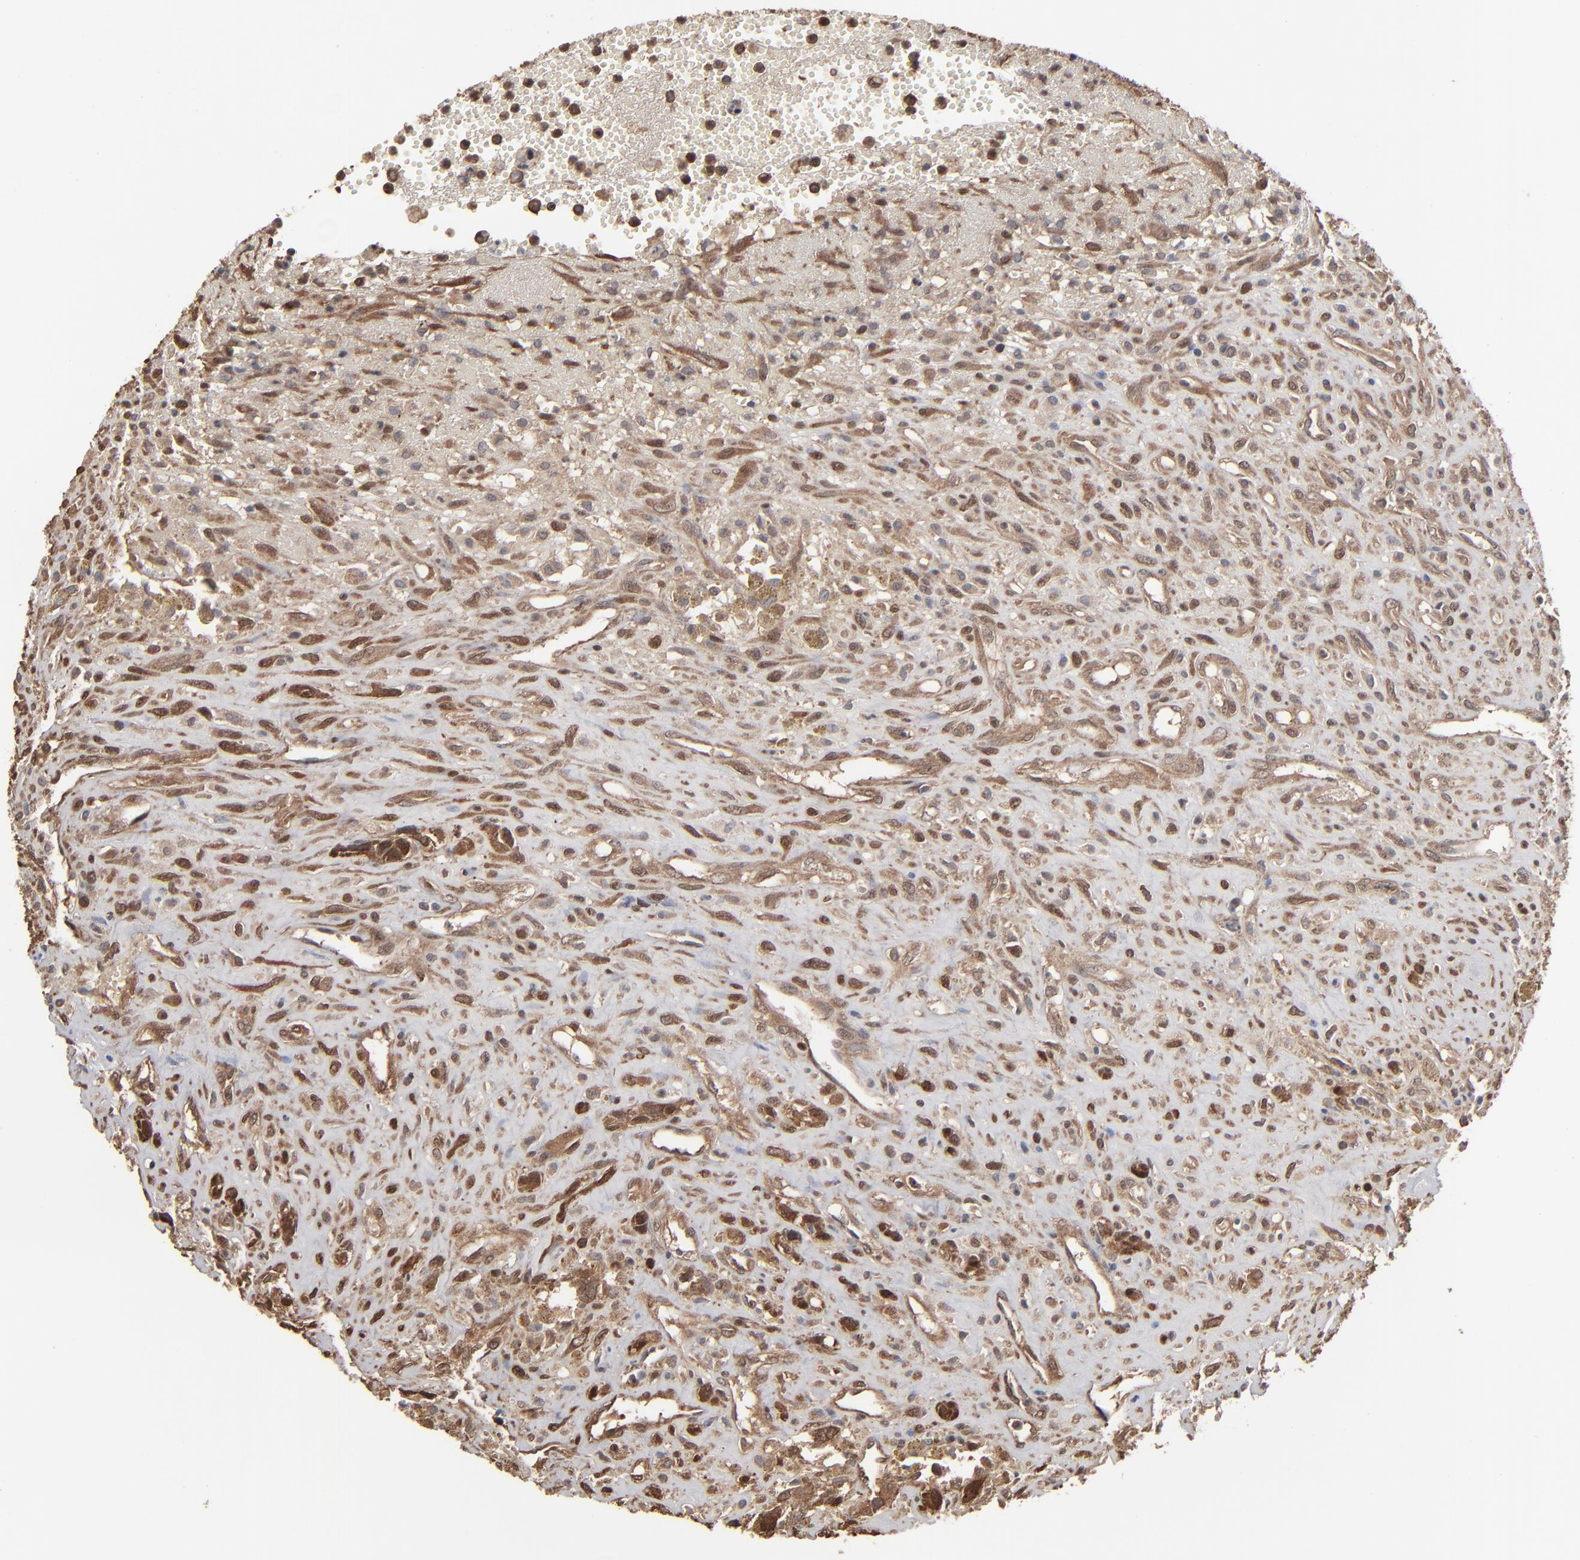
{"staining": {"intensity": "moderate", "quantity": ">75%", "location": "cytoplasmic/membranous"}, "tissue": "glioma", "cell_type": "Tumor cells", "image_type": "cancer", "snomed": [{"axis": "morphology", "description": "Glioma, malignant, High grade"}, {"axis": "topography", "description": "Brain"}], "caption": "High-grade glioma (malignant) was stained to show a protein in brown. There is medium levels of moderate cytoplasmic/membranous expression in about >75% of tumor cells.", "gene": "NME1-NME2", "patient": {"sex": "male", "age": 66}}